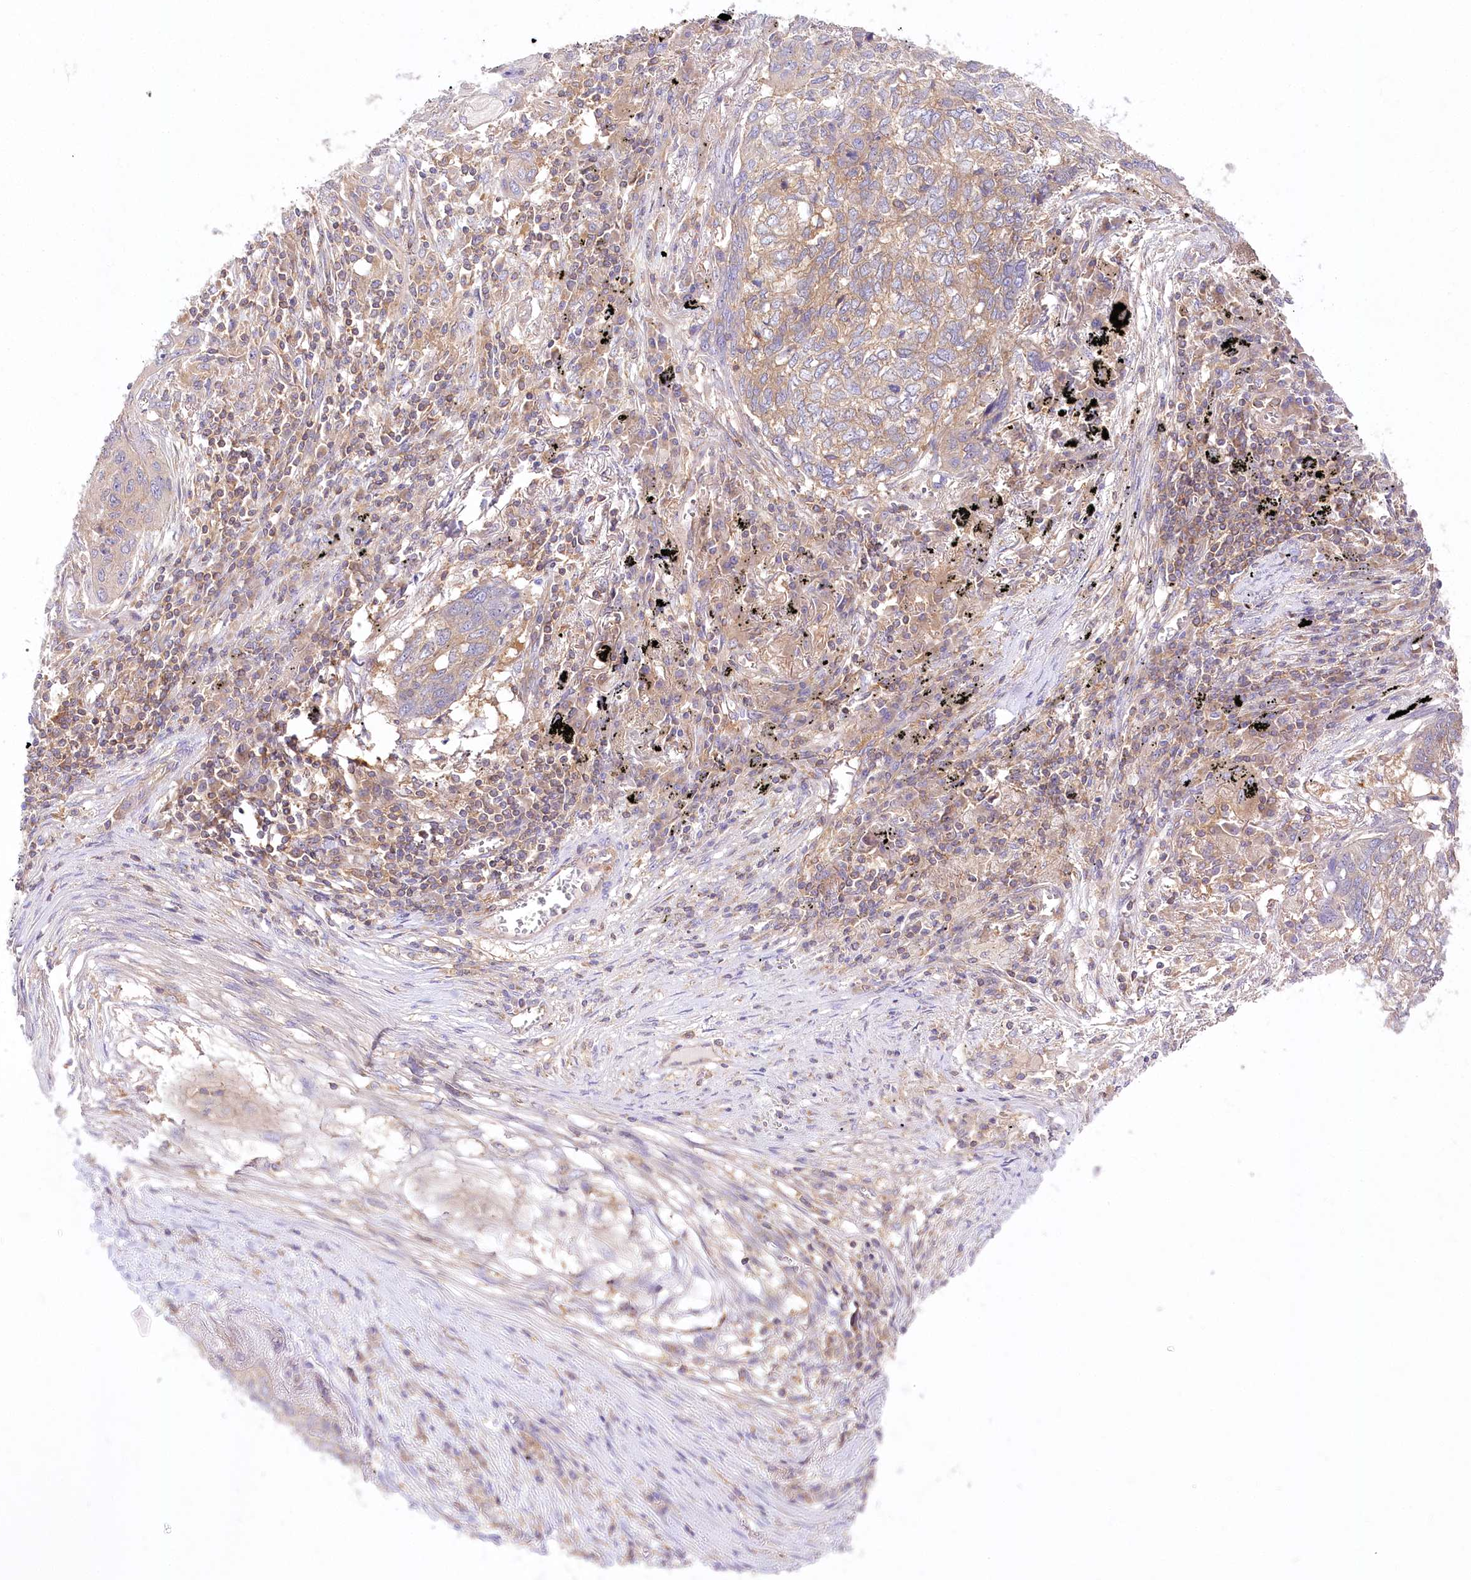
{"staining": {"intensity": "weak", "quantity": "<25%", "location": "cytoplasmic/membranous"}, "tissue": "lung cancer", "cell_type": "Tumor cells", "image_type": "cancer", "snomed": [{"axis": "morphology", "description": "Squamous cell carcinoma, NOS"}, {"axis": "topography", "description": "Lung"}], "caption": "Protein analysis of squamous cell carcinoma (lung) reveals no significant positivity in tumor cells.", "gene": "ABRAXAS2", "patient": {"sex": "female", "age": 63}}